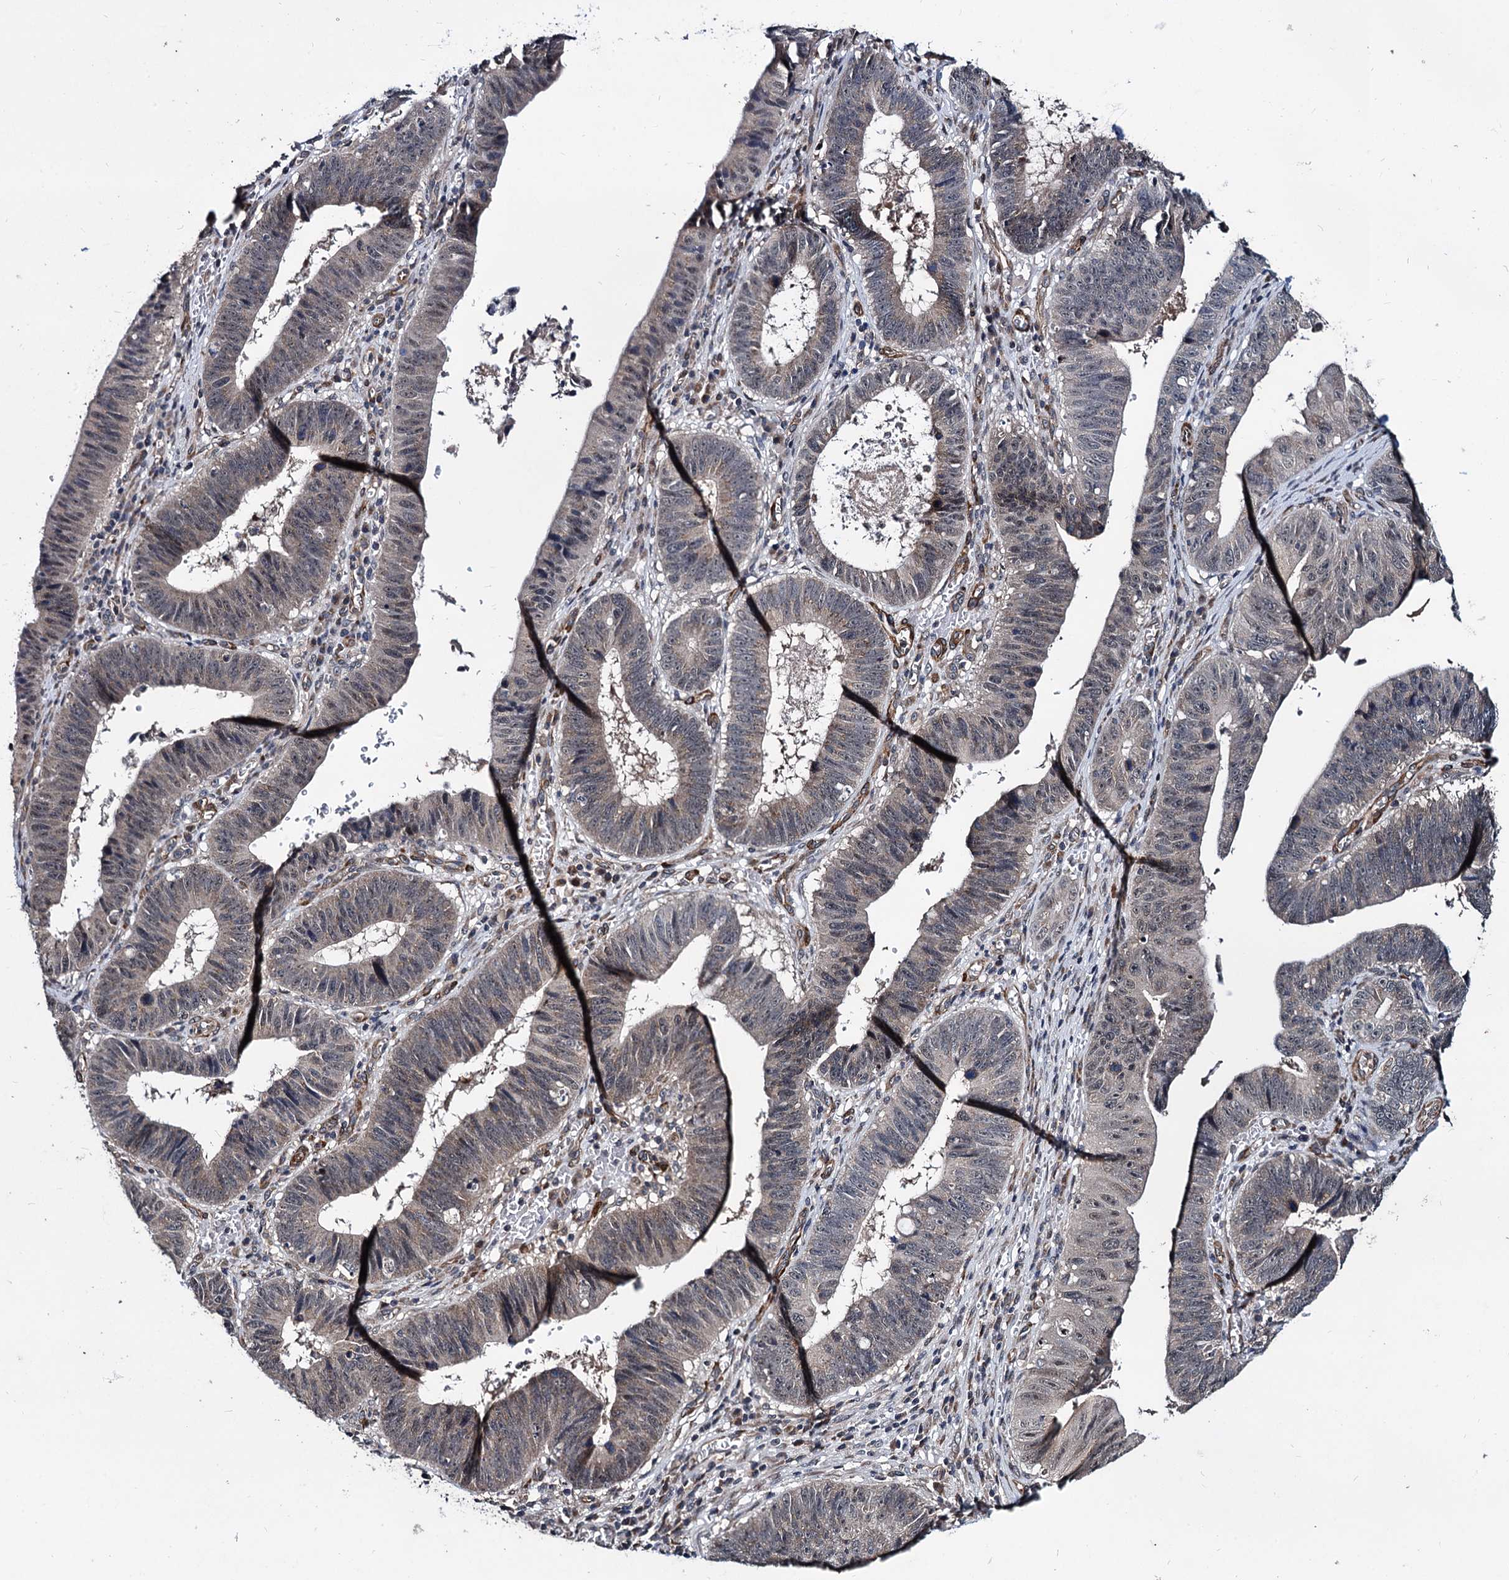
{"staining": {"intensity": "weak", "quantity": "25%-75%", "location": "cytoplasmic/membranous"}, "tissue": "stomach cancer", "cell_type": "Tumor cells", "image_type": "cancer", "snomed": [{"axis": "morphology", "description": "Adenocarcinoma, NOS"}, {"axis": "topography", "description": "Stomach"}], "caption": "Stomach cancer (adenocarcinoma) was stained to show a protein in brown. There is low levels of weak cytoplasmic/membranous expression in about 25%-75% of tumor cells.", "gene": "ARHGAP42", "patient": {"sex": "male", "age": 59}}